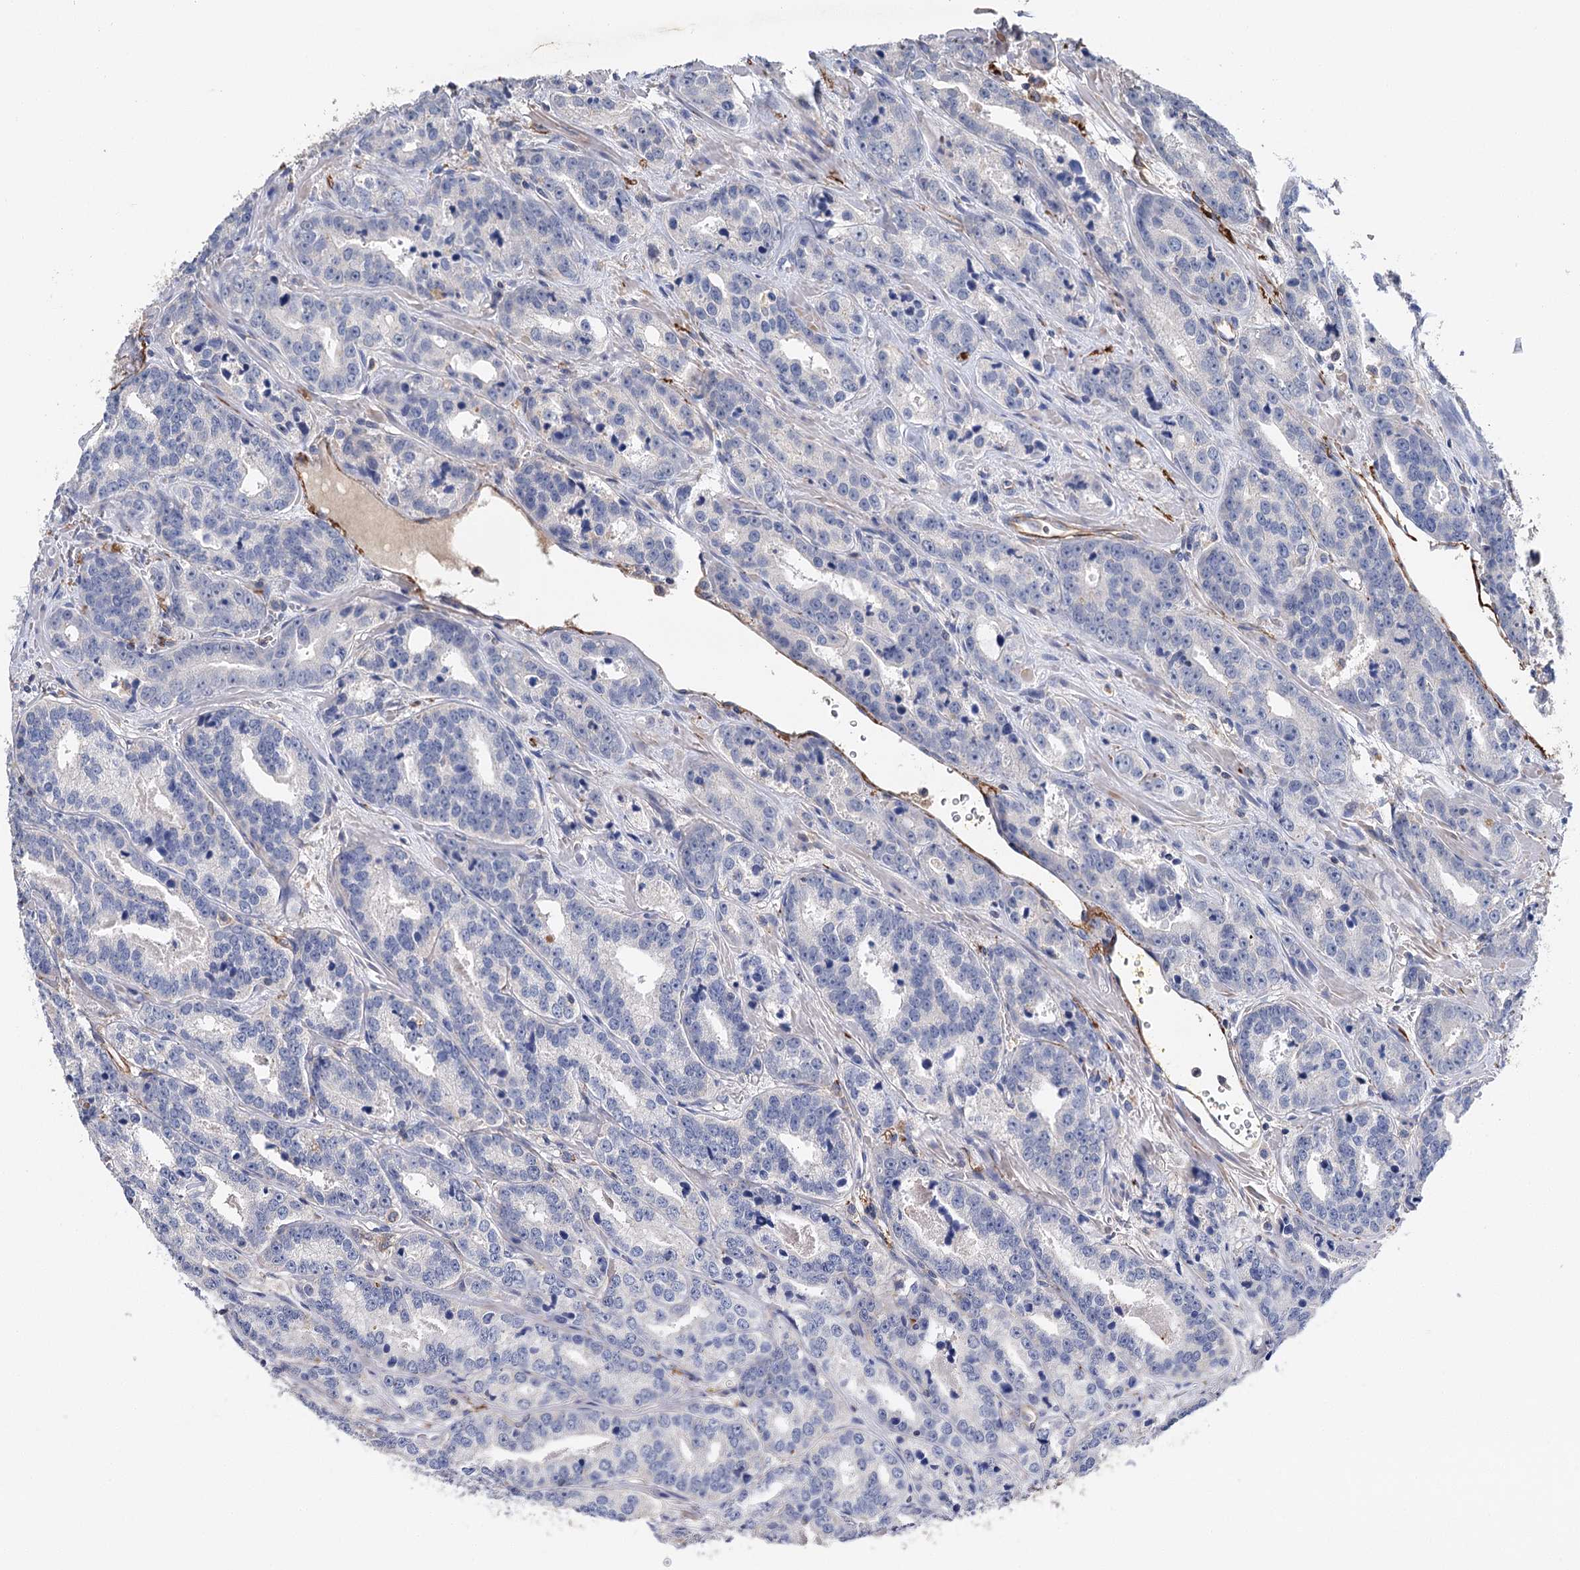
{"staining": {"intensity": "negative", "quantity": "none", "location": "none"}, "tissue": "prostate cancer", "cell_type": "Tumor cells", "image_type": "cancer", "snomed": [{"axis": "morphology", "description": "Adenocarcinoma, High grade"}, {"axis": "topography", "description": "Prostate"}], "caption": "Tumor cells are negative for protein expression in human prostate high-grade adenocarcinoma.", "gene": "EPYC", "patient": {"sex": "male", "age": 62}}